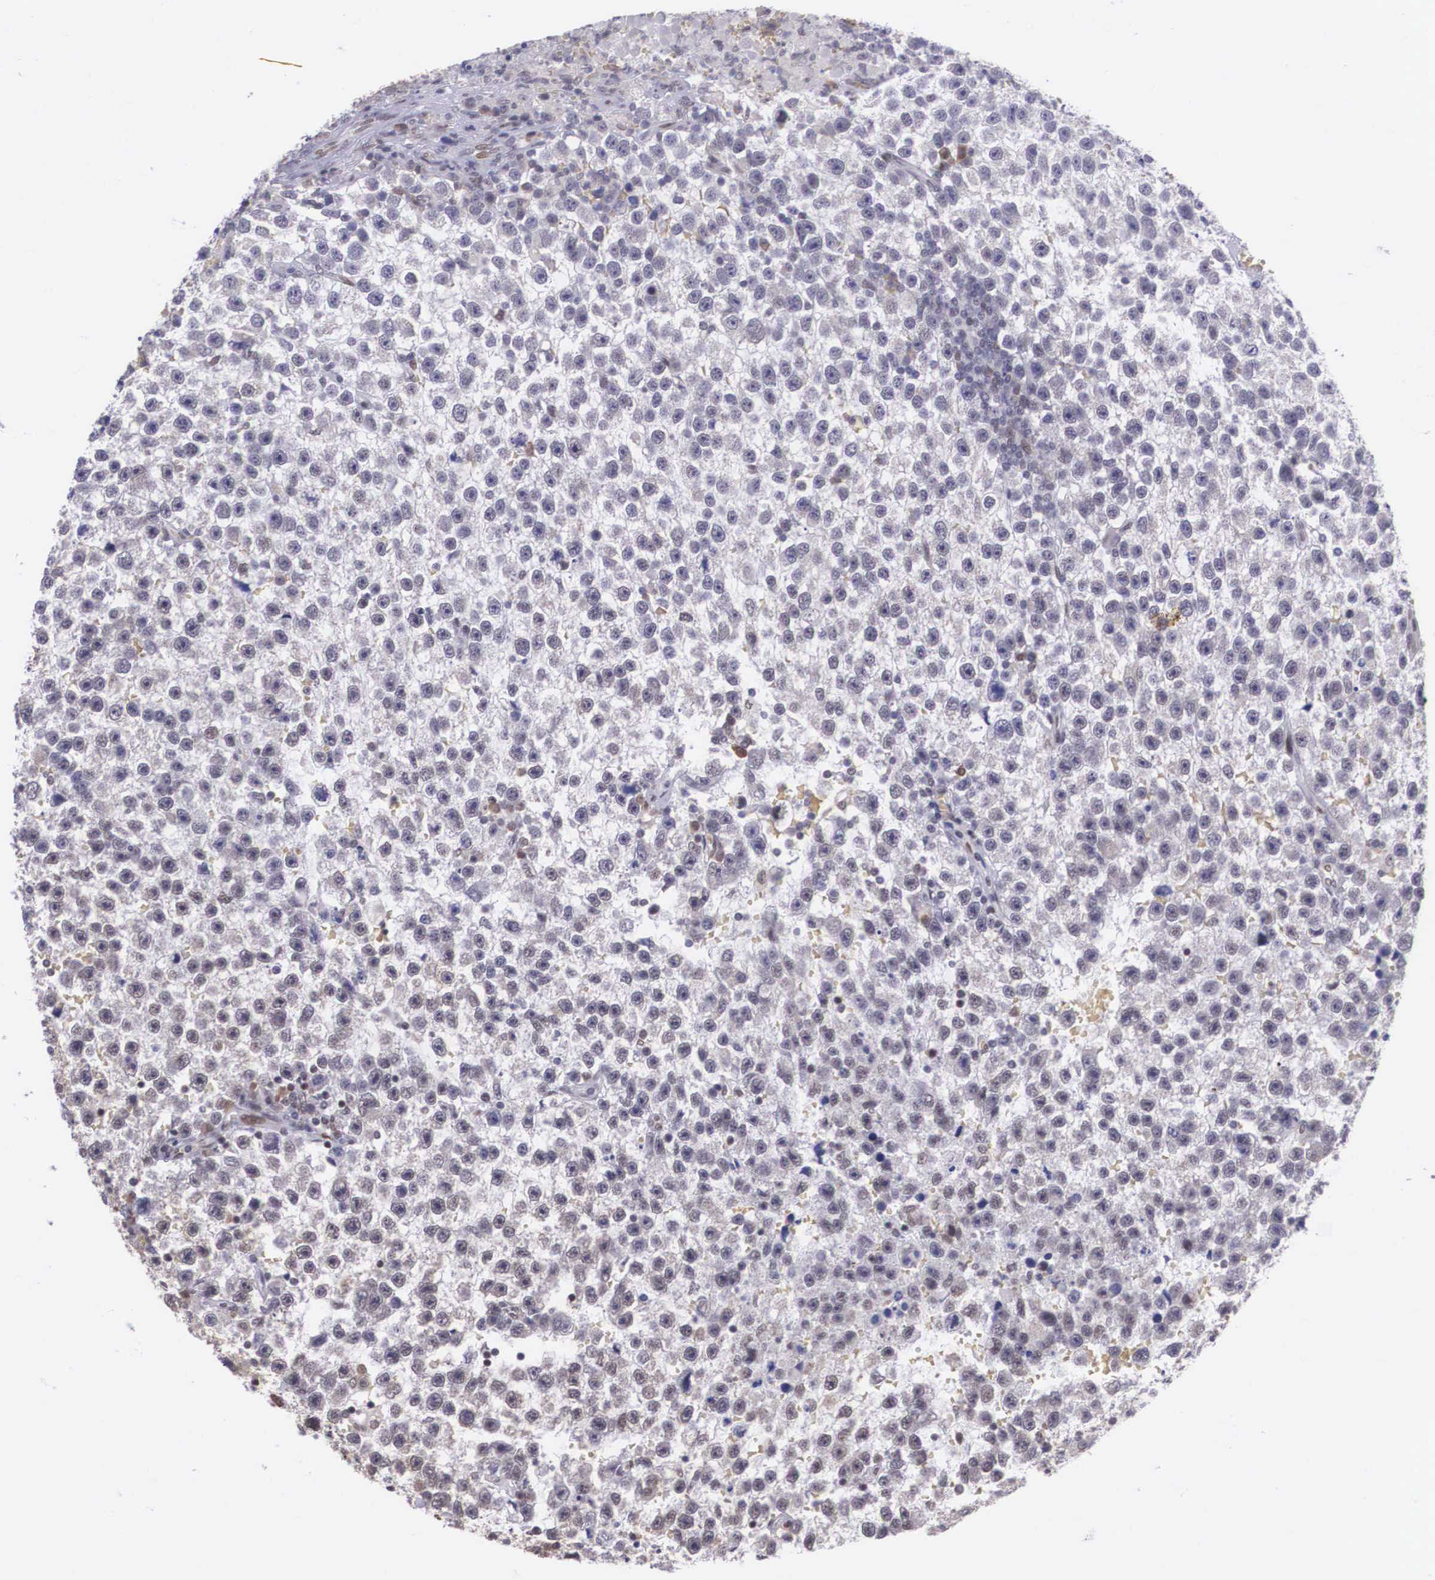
{"staining": {"intensity": "negative", "quantity": "none", "location": "none"}, "tissue": "testis cancer", "cell_type": "Tumor cells", "image_type": "cancer", "snomed": [{"axis": "morphology", "description": "Seminoma, NOS"}, {"axis": "topography", "description": "Testis"}], "caption": "Immunohistochemical staining of human seminoma (testis) exhibits no significant staining in tumor cells.", "gene": "SLC25A21", "patient": {"sex": "male", "age": 33}}